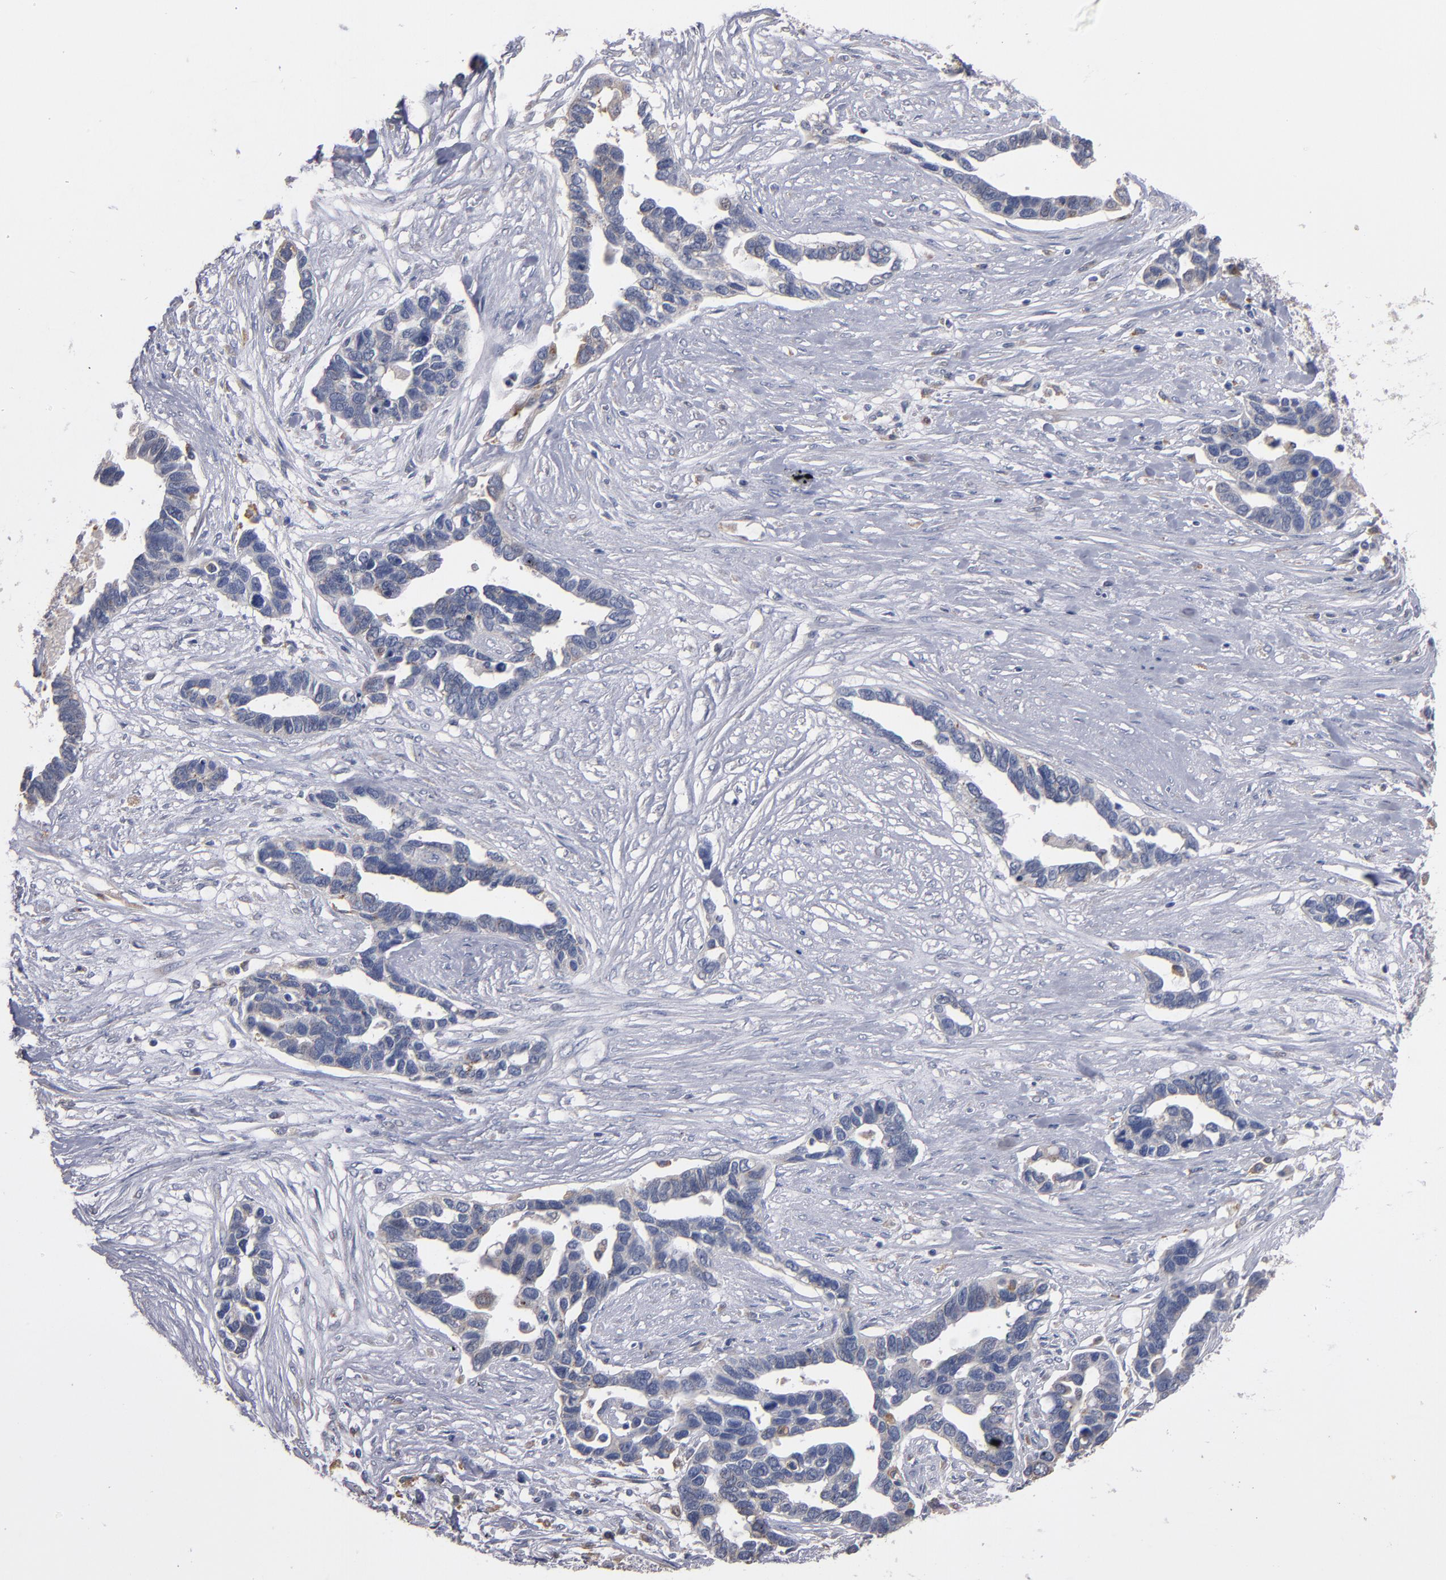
{"staining": {"intensity": "negative", "quantity": "none", "location": "none"}, "tissue": "ovarian cancer", "cell_type": "Tumor cells", "image_type": "cancer", "snomed": [{"axis": "morphology", "description": "Cystadenocarcinoma, serous, NOS"}, {"axis": "topography", "description": "Ovary"}], "caption": "A histopathology image of ovarian cancer (serous cystadenocarcinoma) stained for a protein exhibits no brown staining in tumor cells.", "gene": "SELP", "patient": {"sex": "female", "age": 54}}